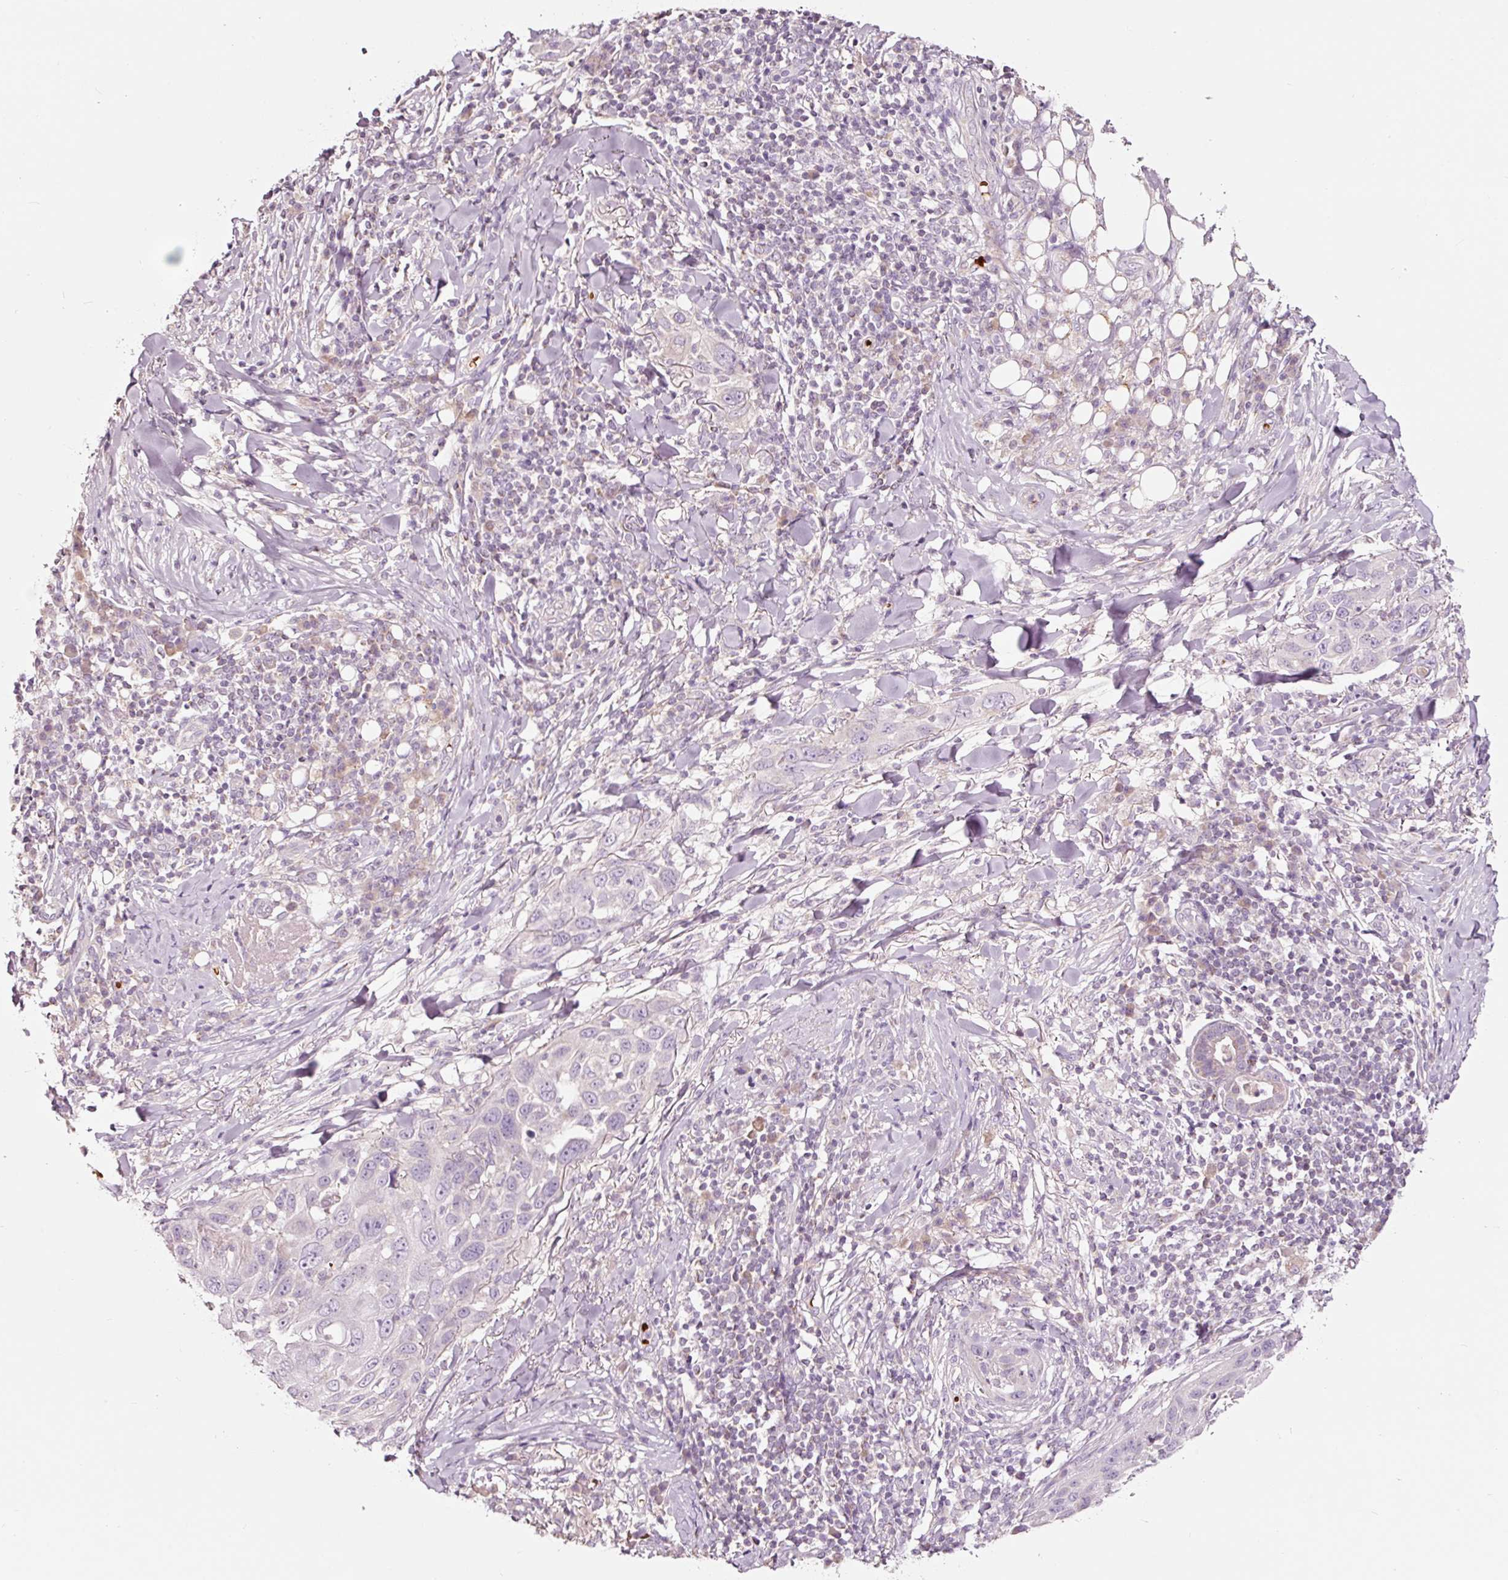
{"staining": {"intensity": "negative", "quantity": "none", "location": "none"}, "tissue": "skin cancer", "cell_type": "Tumor cells", "image_type": "cancer", "snomed": [{"axis": "morphology", "description": "Squamous cell carcinoma, NOS"}, {"axis": "topography", "description": "Skin"}], "caption": "An immunohistochemistry photomicrograph of squamous cell carcinoma (skin) is shown. There is no staining in tumor cells of squamous cell carcinoma (skin).", "gene": "LDHAL6B", "patient": {"sex": "female", "age": 44}}